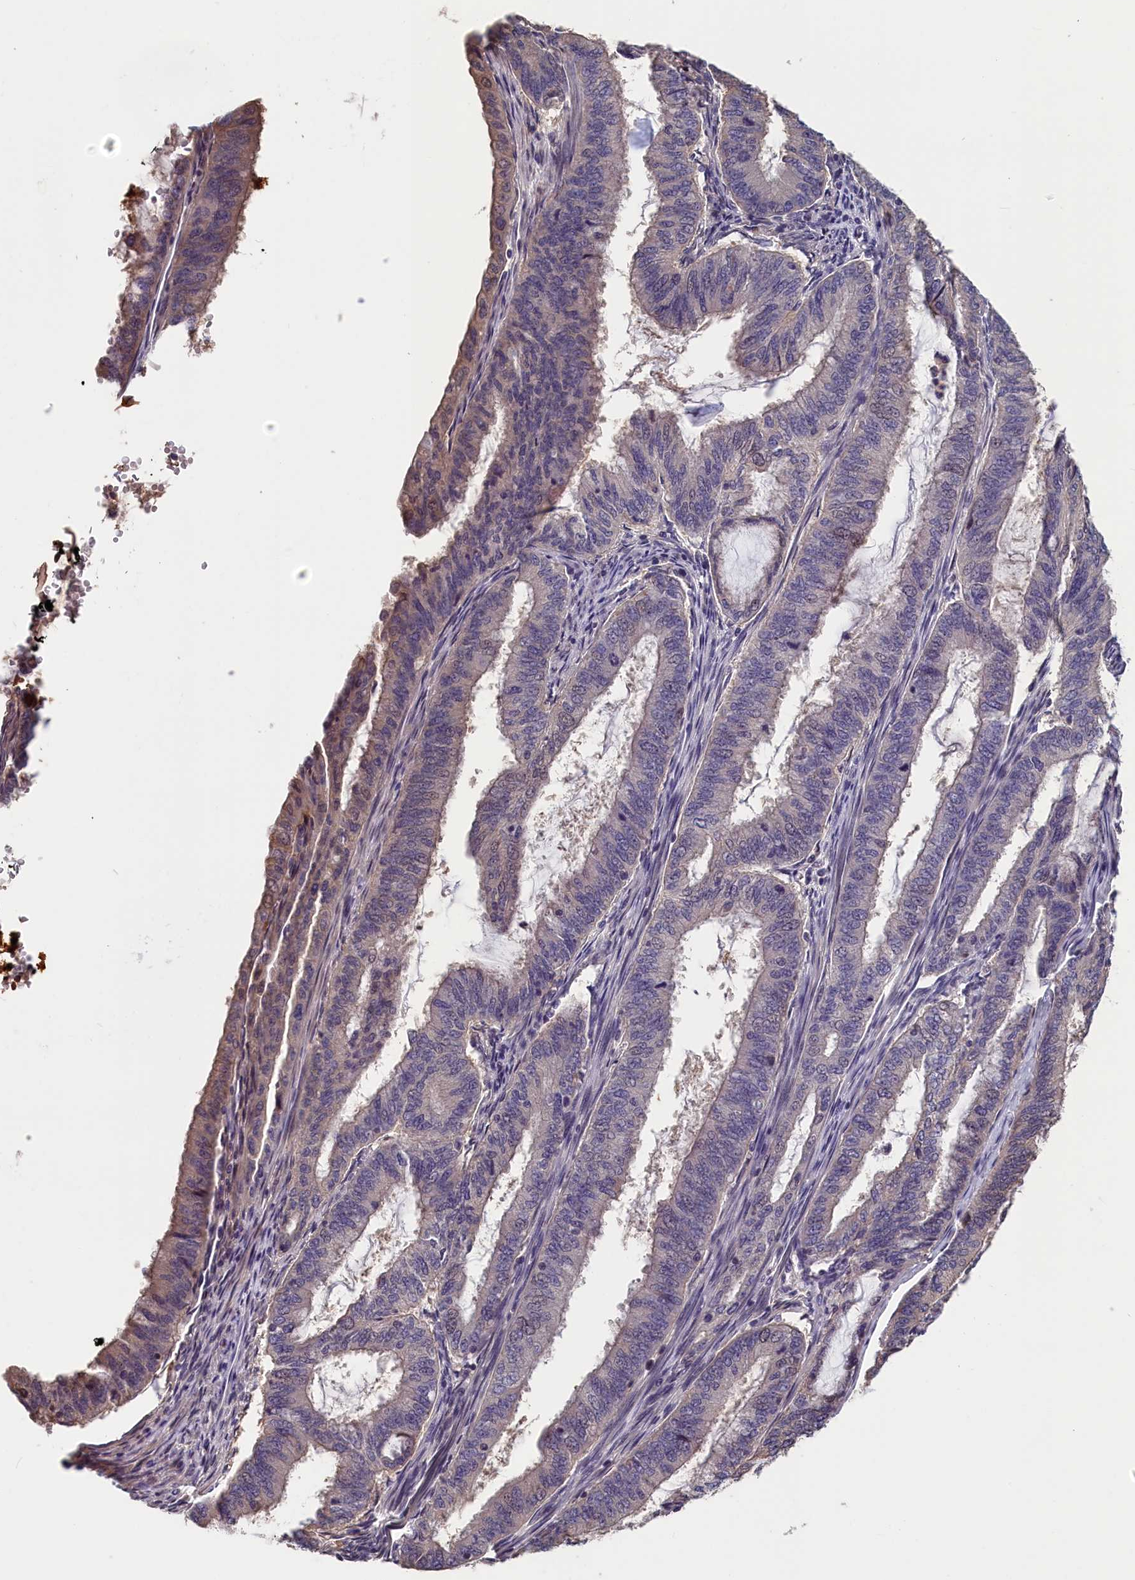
{"staining": {"intensity": "weak", "quantity": "<25%", "location": "cytoplasmic/membranous"}, "tissue": "endometrial cancer", "cell_type": "Tumor cells", "image_type": "cancer", "snomed": [{"axis": "morphology", "description": "Adenocarcinoma, NOS"}, {"axis": "topography", "description": "Endometrium"}], "caption": "Immunohistochemistry micrograph of neoplastic tissue: endometrial adenocarcinoma stained with DAB (3,3'-diaminobenzidine) demonstrates no significant protein staining in tumor cells.", "gene": "TMEM116", "patient": {"sex": "female", "age": 51}}